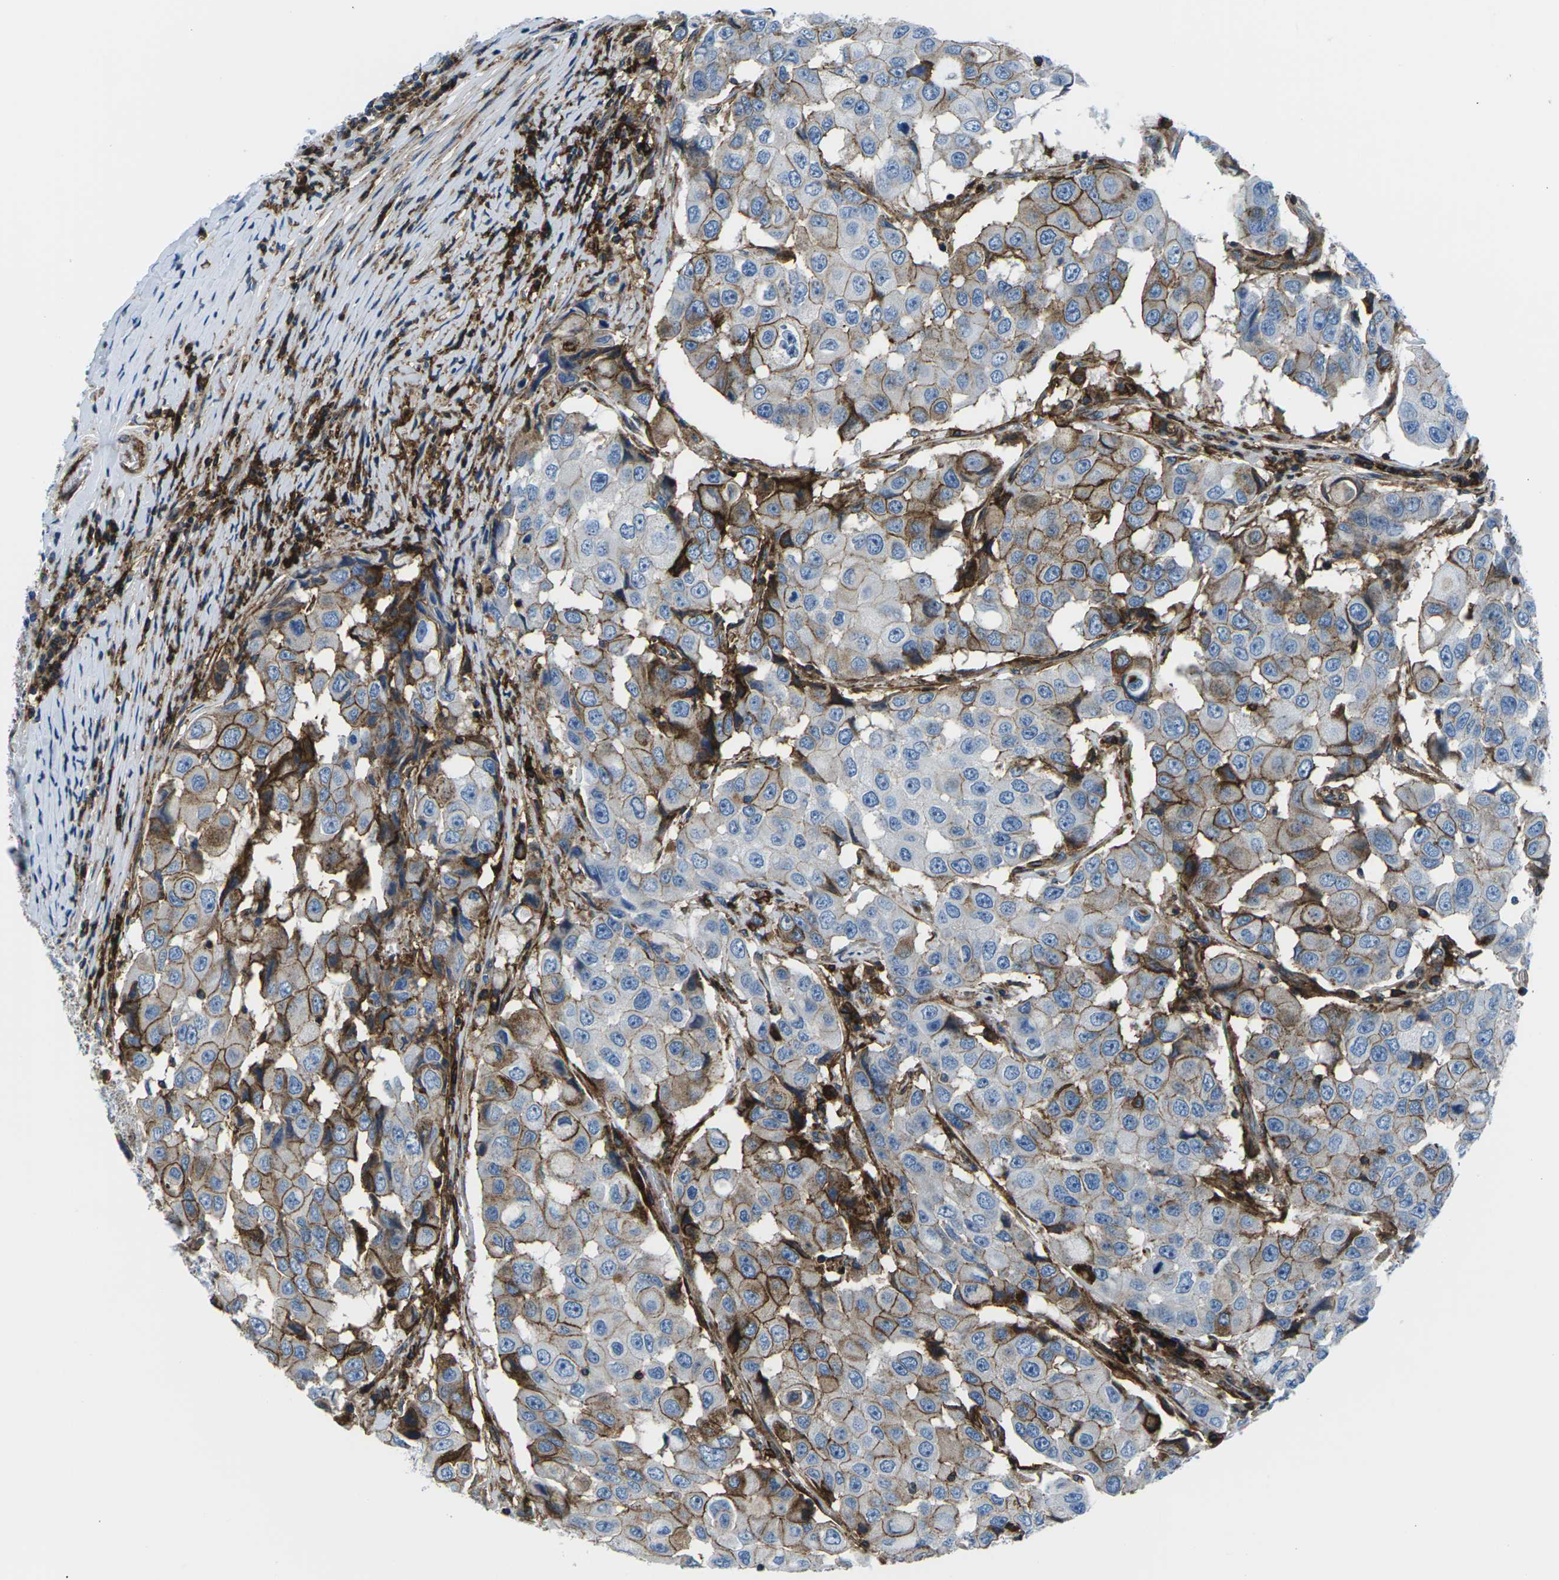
{"staining": {"intensity": "strong", "quantity": "25%-75%", "location": "cytoplasmic/membranous"}, "tissue": "breast cancer", "cell_type": "Tumor cells", "image_type": "cancer", "snomed": [{"axis": "morphology", "description": "Duct carcinoma"}, {"axis": "topography", "description": "Breast"}], "caption": "Immunohistochemistry micrograph of human infiltrating ductal carcinoma (breast) stained for a protein (brown), which demonstrates high levels of strong cytoplasmic/membranous staining in about 25%-75% of tumor cells.", "gene": "SOCS4", "patient": {"sex": "female", "age": 27}}